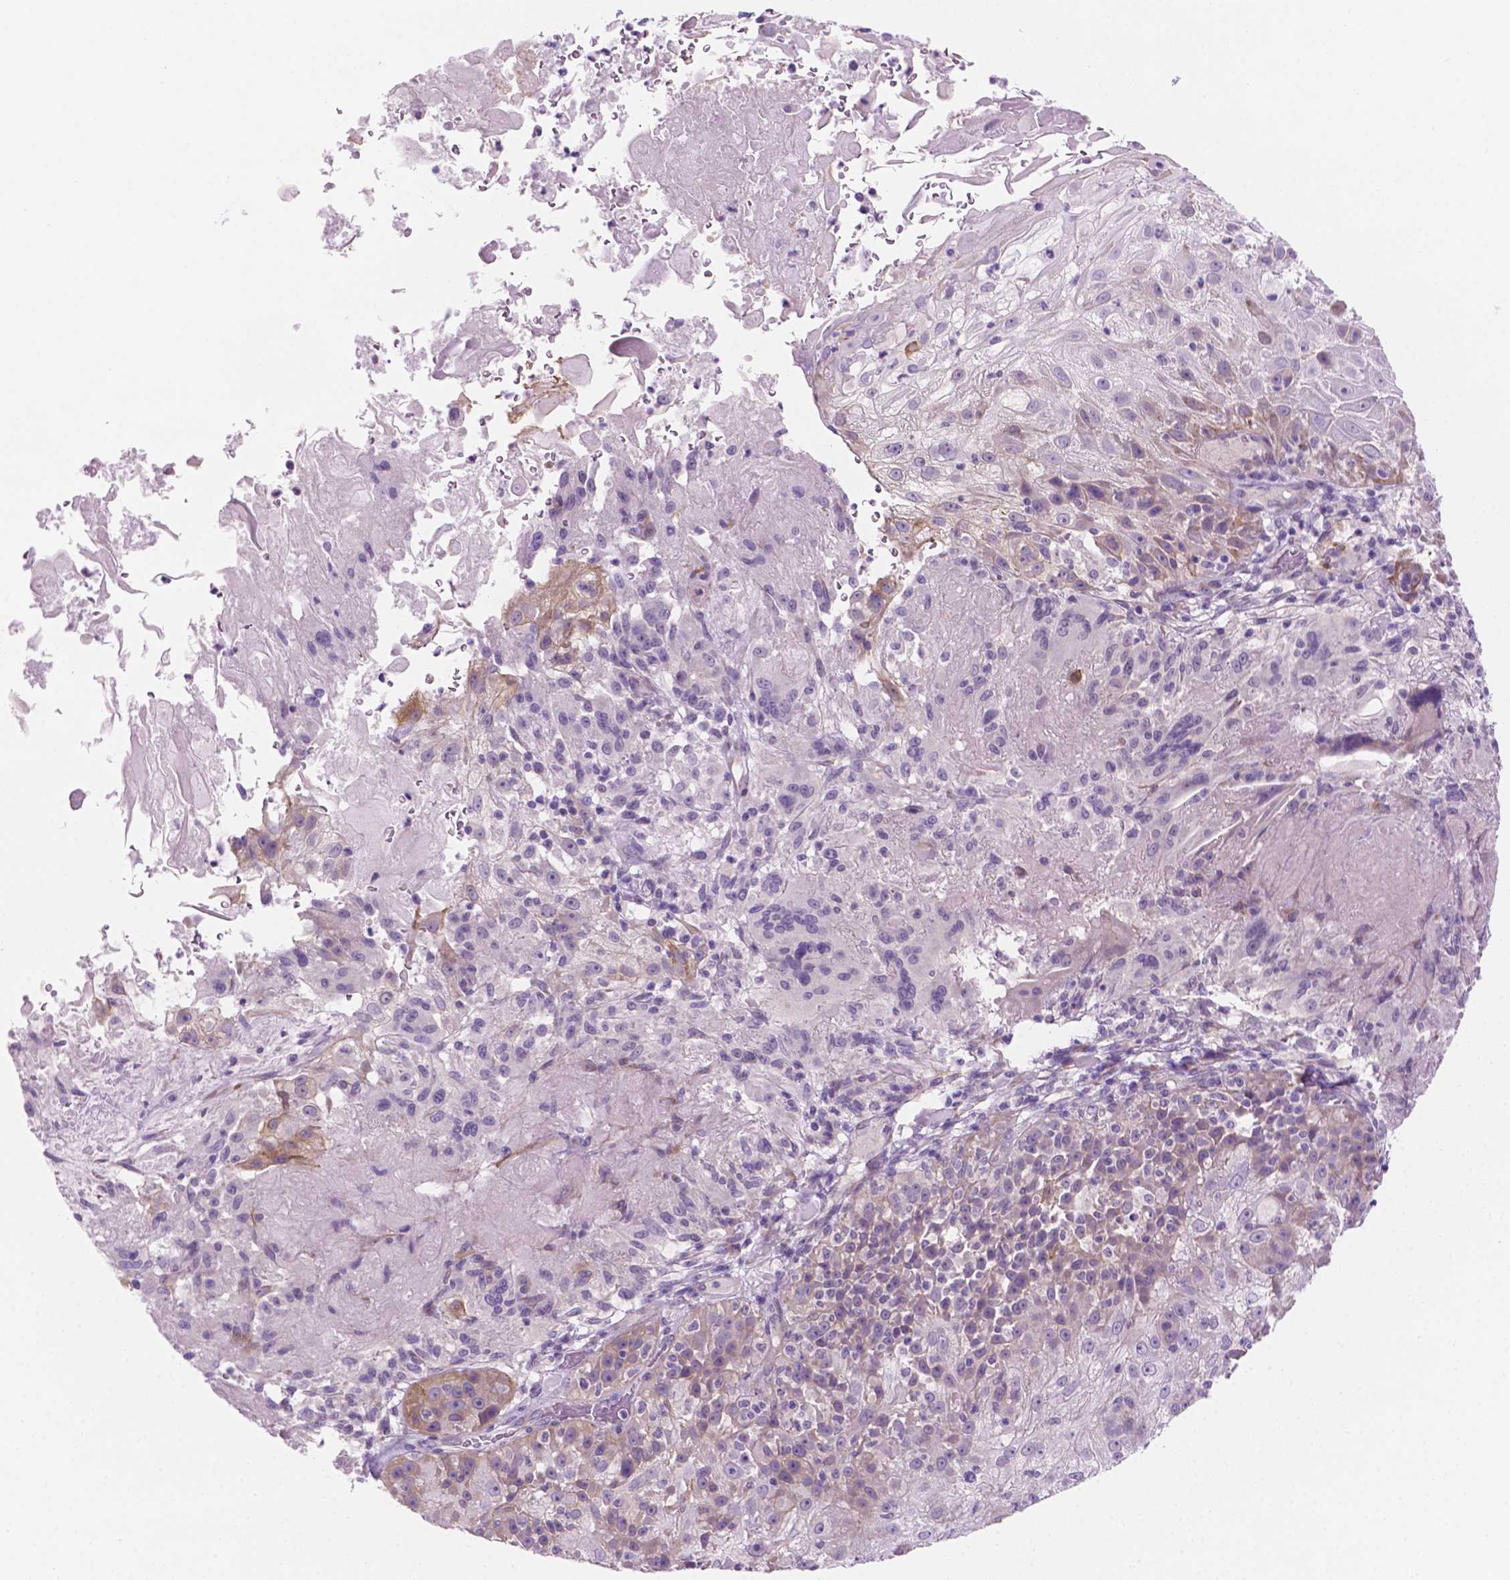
{"staining": {"intensity": "negative", "quantity": "none", "location": "none"}, "tissue": "skin cancer", "cell_type": "Tumor cells", "image_type": "cancer", "snomed": [{"axis": "morphology", "description": "Normal tissue, NOS"}, {"axis": "morphology", "description": "Squamous cell carcinoma, NOS"}, {"axis": "topography", "description": "Skin"}], "caption": "This is an immunohistochemistry (IHC) image of skin squamous cell carcinoma. There is no expression in tumor cells.", "gene": "EPPK1", "patient": {"sex": "female", "age": 83}}